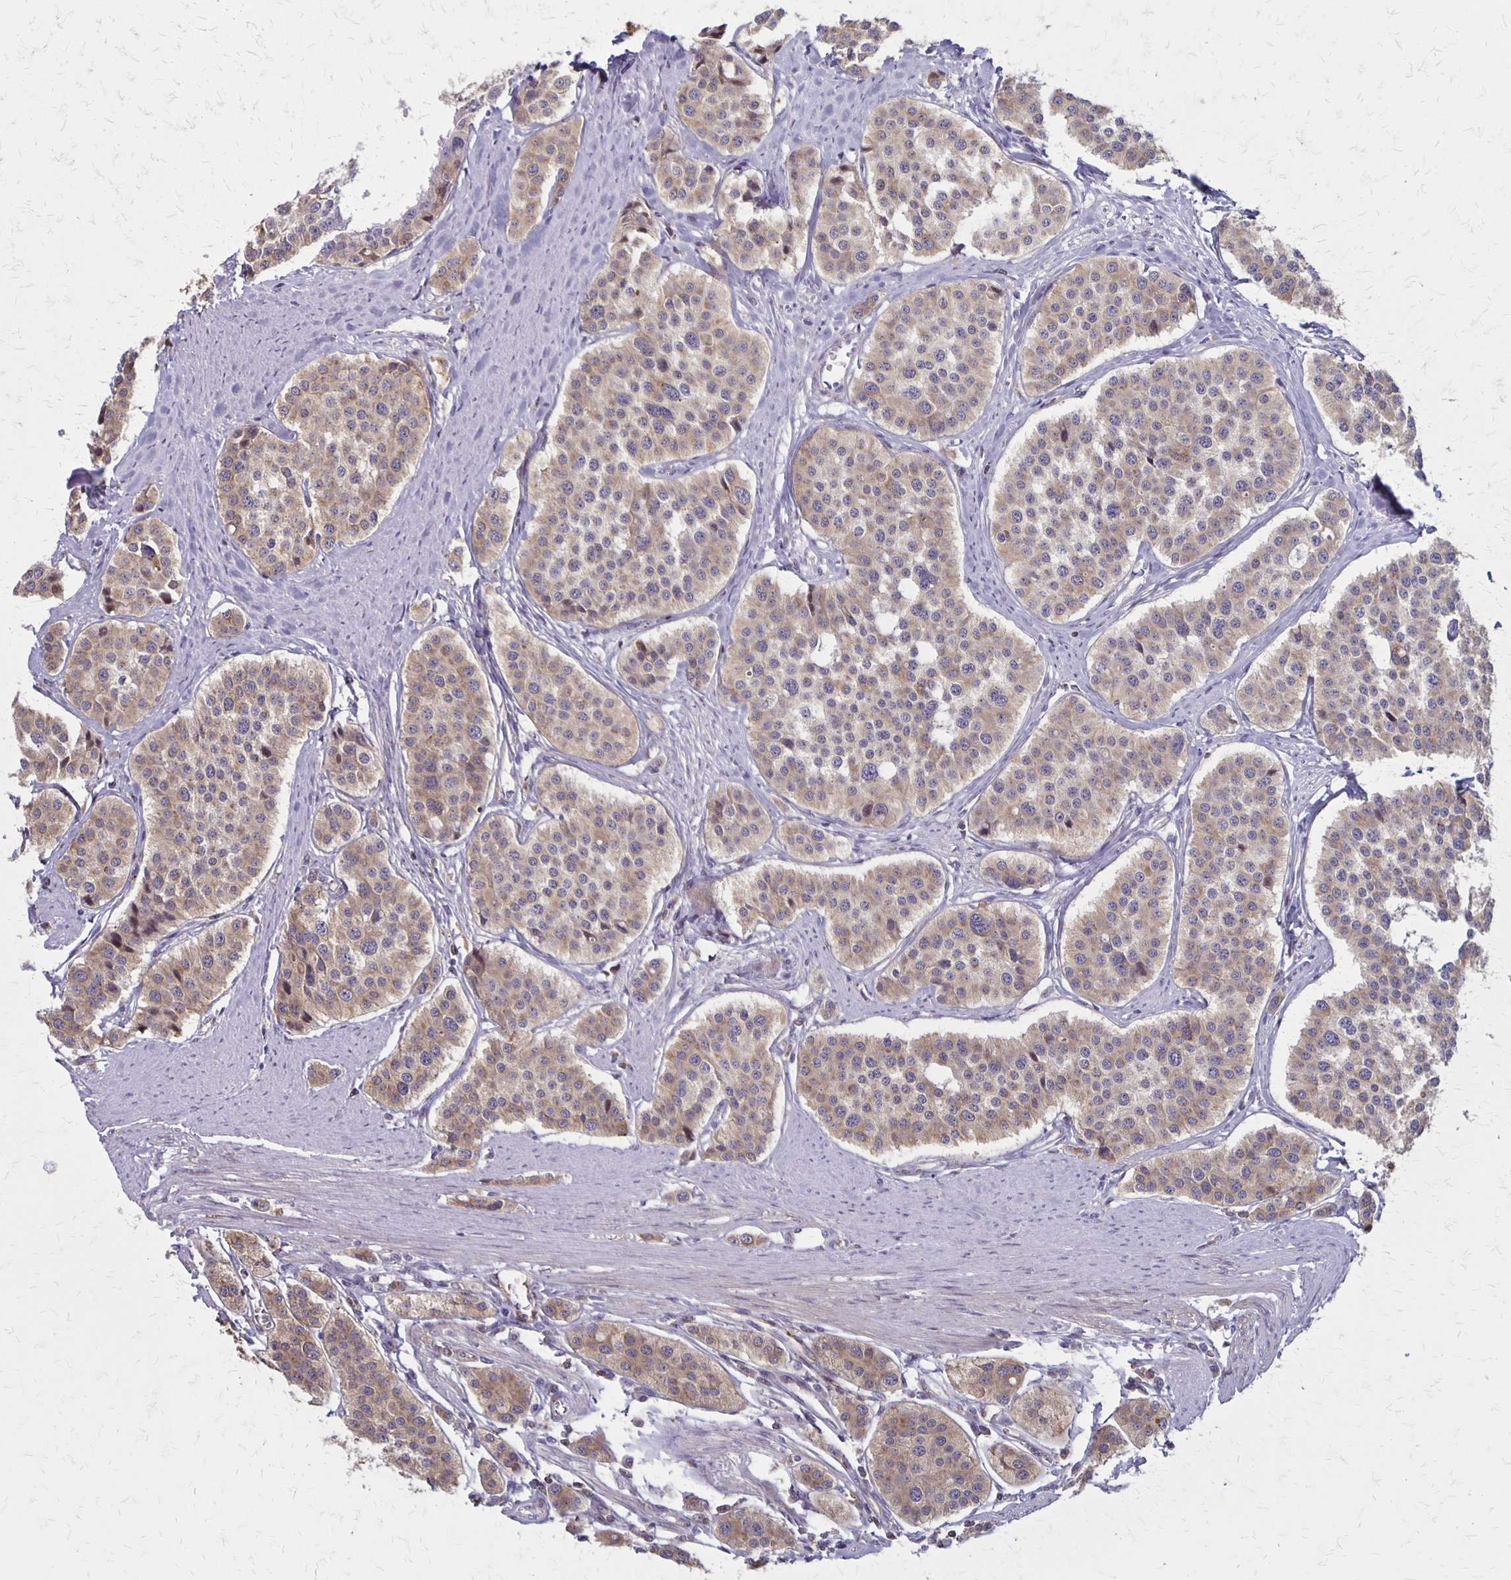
{"staining": {"intensity": "weak", "quantity": ">75%", "location": "cytoplasmic/membranous"}, "tissue": "carcinoid", "cell_type": "Tumor cells", "image_type": "cancer", "snomed": [{"axis": "morphology", "description": "Carcinoid, malignant, NOS"}, {"axis": "topography", "description": "Small intestine"}], "caption": "There is low levels of weak cytoplasmic/membranous staining in tumor cells of carcinoid (malignant), as demonstrated by immunohistochemical staining (brown color).", "gene": "SEPTIN5", "patient": {"sex": "male", "age": 60}}